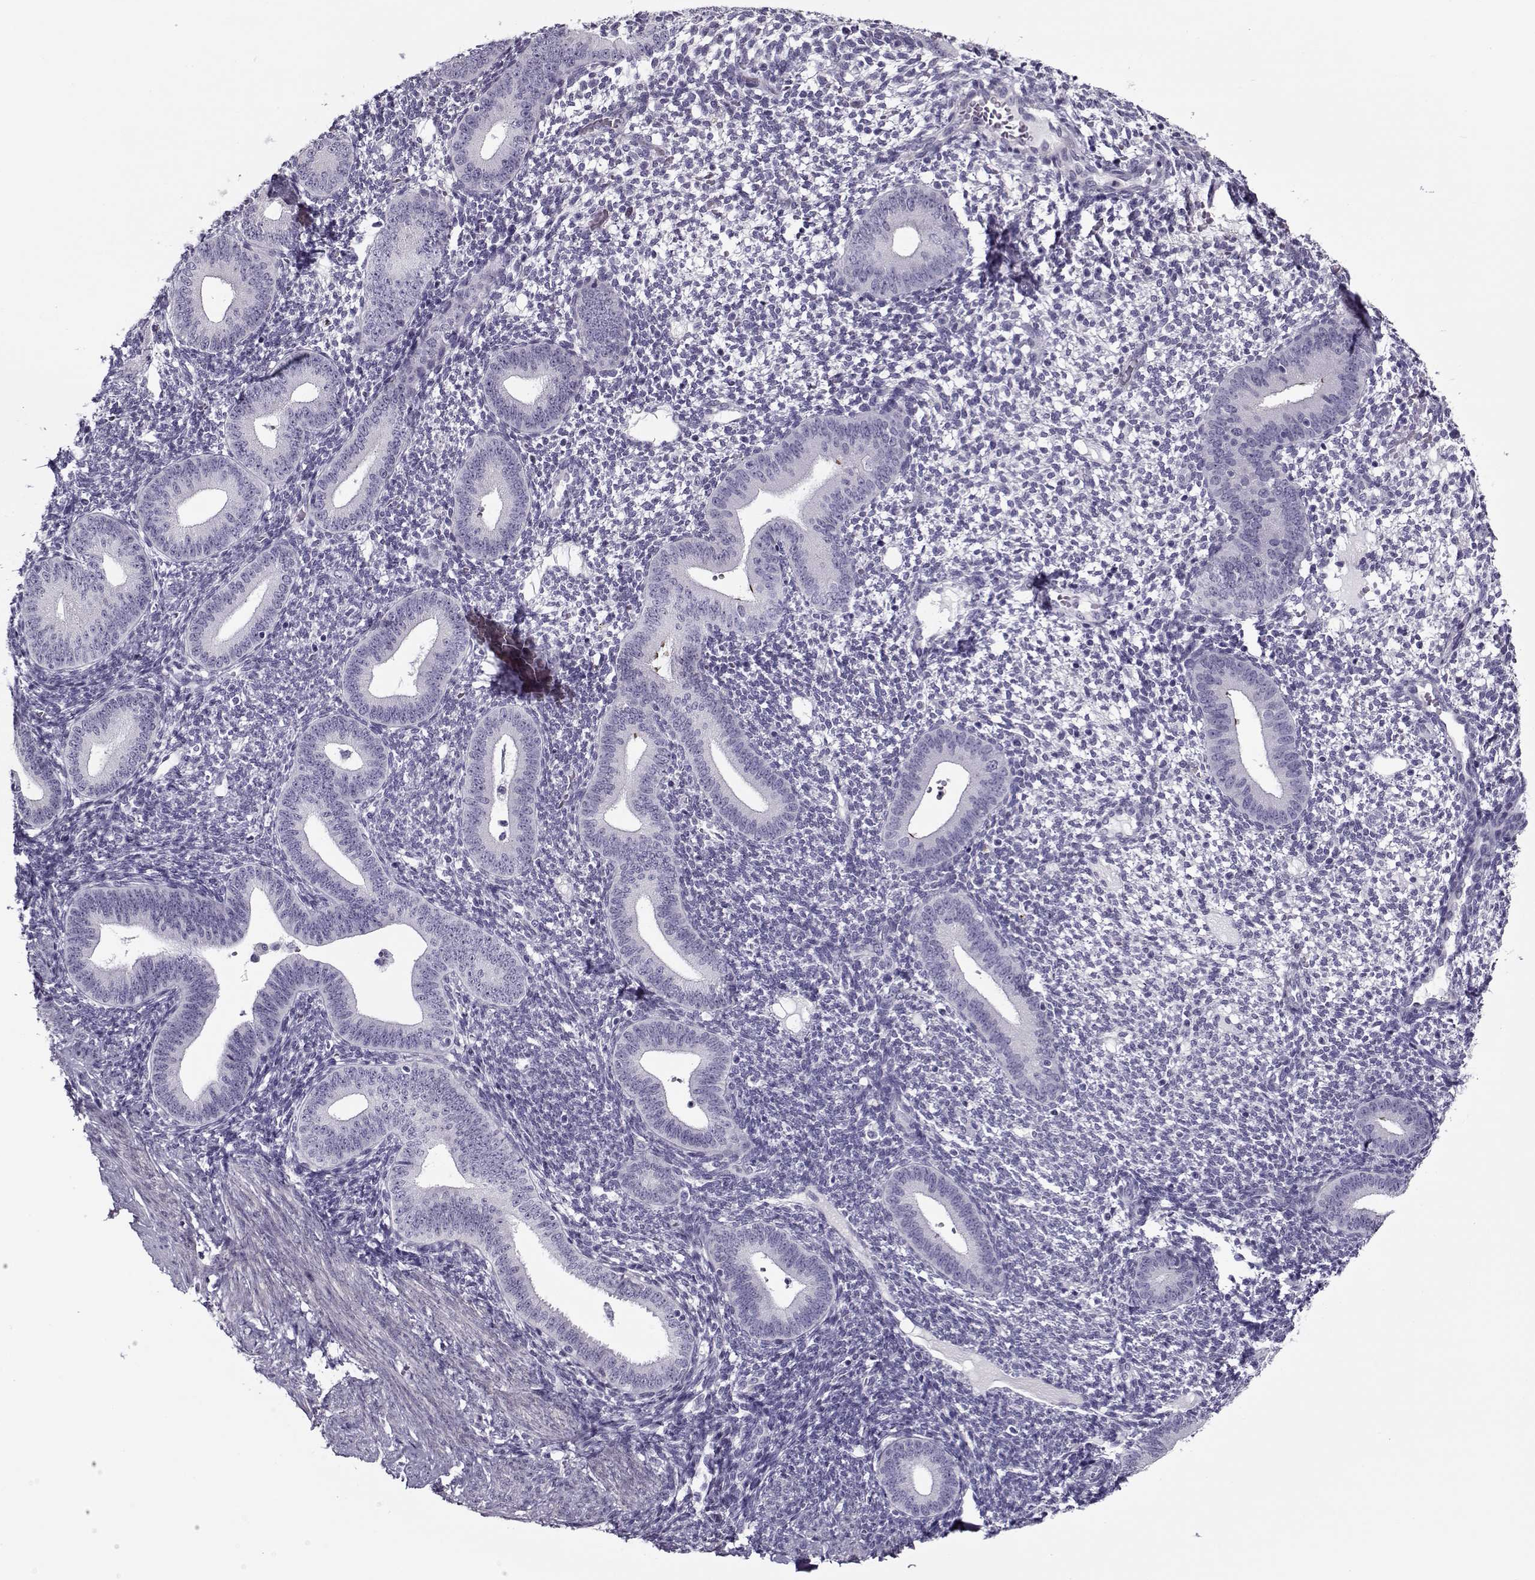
{"staining": {"intensity": "negative", "quantity": "none", "location": "none"}, "tissue": "endometrium", "cell_type": "Cells in endometrial stroma", "image_type": "normal", "snomed": [{"axis": "morphology", "description": "Normal tissue, NOS"}, {"axis": "topography", "description": "Endometrium"}], "caption": "IHC micrograph of benign endometrium: human endometrium stained with DAB (3,3'-diaminobenzidine) reveals no significant protein positivity in cells in endometrial stroma.", "gene": "CIBAR1", "patient": {"sex": "female", "age": 40}}